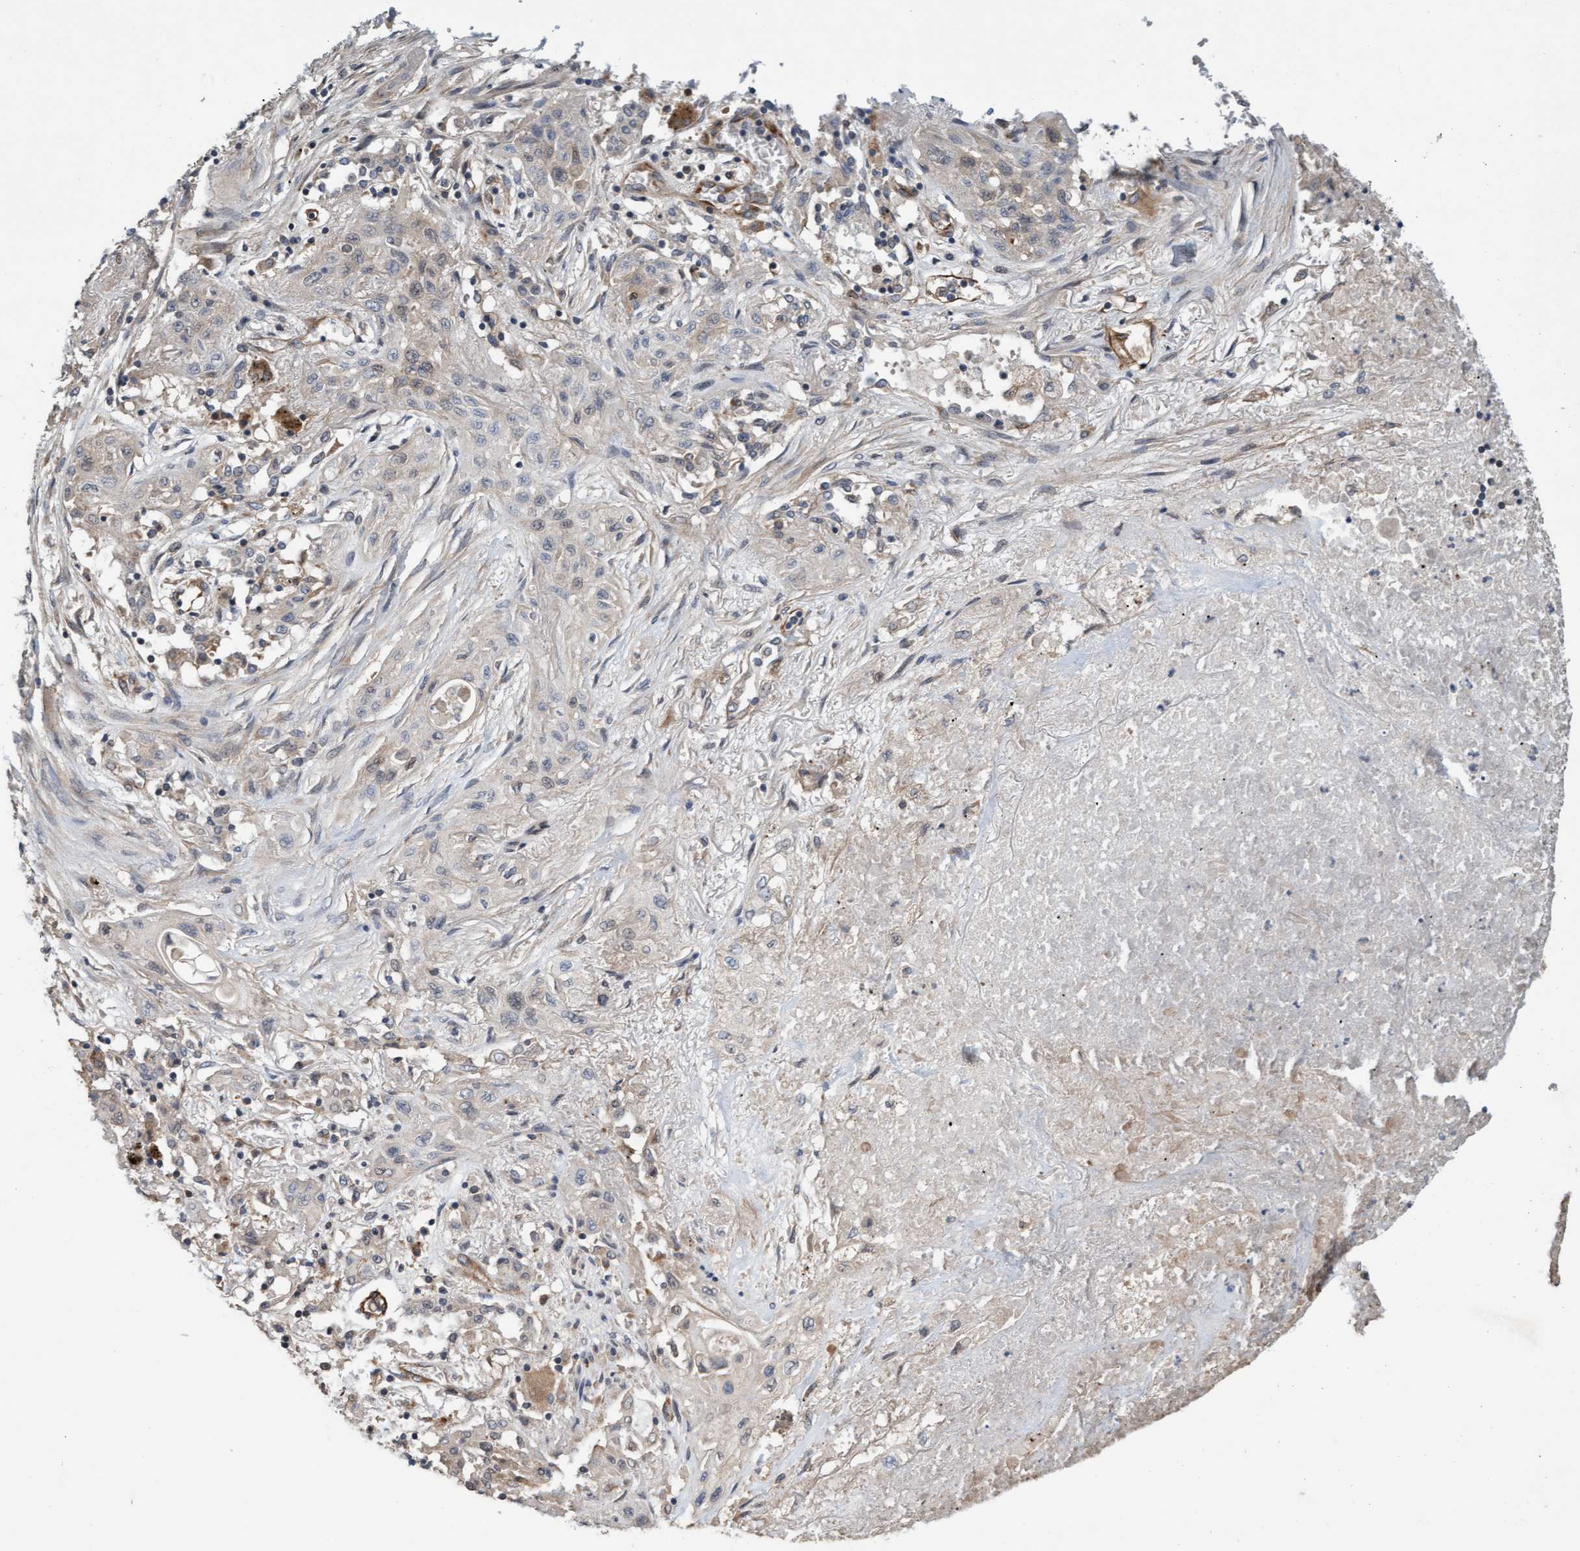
{"staining": {"intensity": "negative", "quantity": "none", "location": "none"}, "tissue": "lung cancer", "cell_type": "Tumor cells", "image_type": "cancer", "snomed": [{"axis": "morphology", "description": "Squamous cell carcinoma, NOS"}, {"axis": "topography", "description": "Lung"}], "caption": "The immunohistochemistry image has no significant positivity in tumor cells of lung cancer tissue.", "gene": "CDC42EP4", "patient": {"sex": "female", "age": 47}}